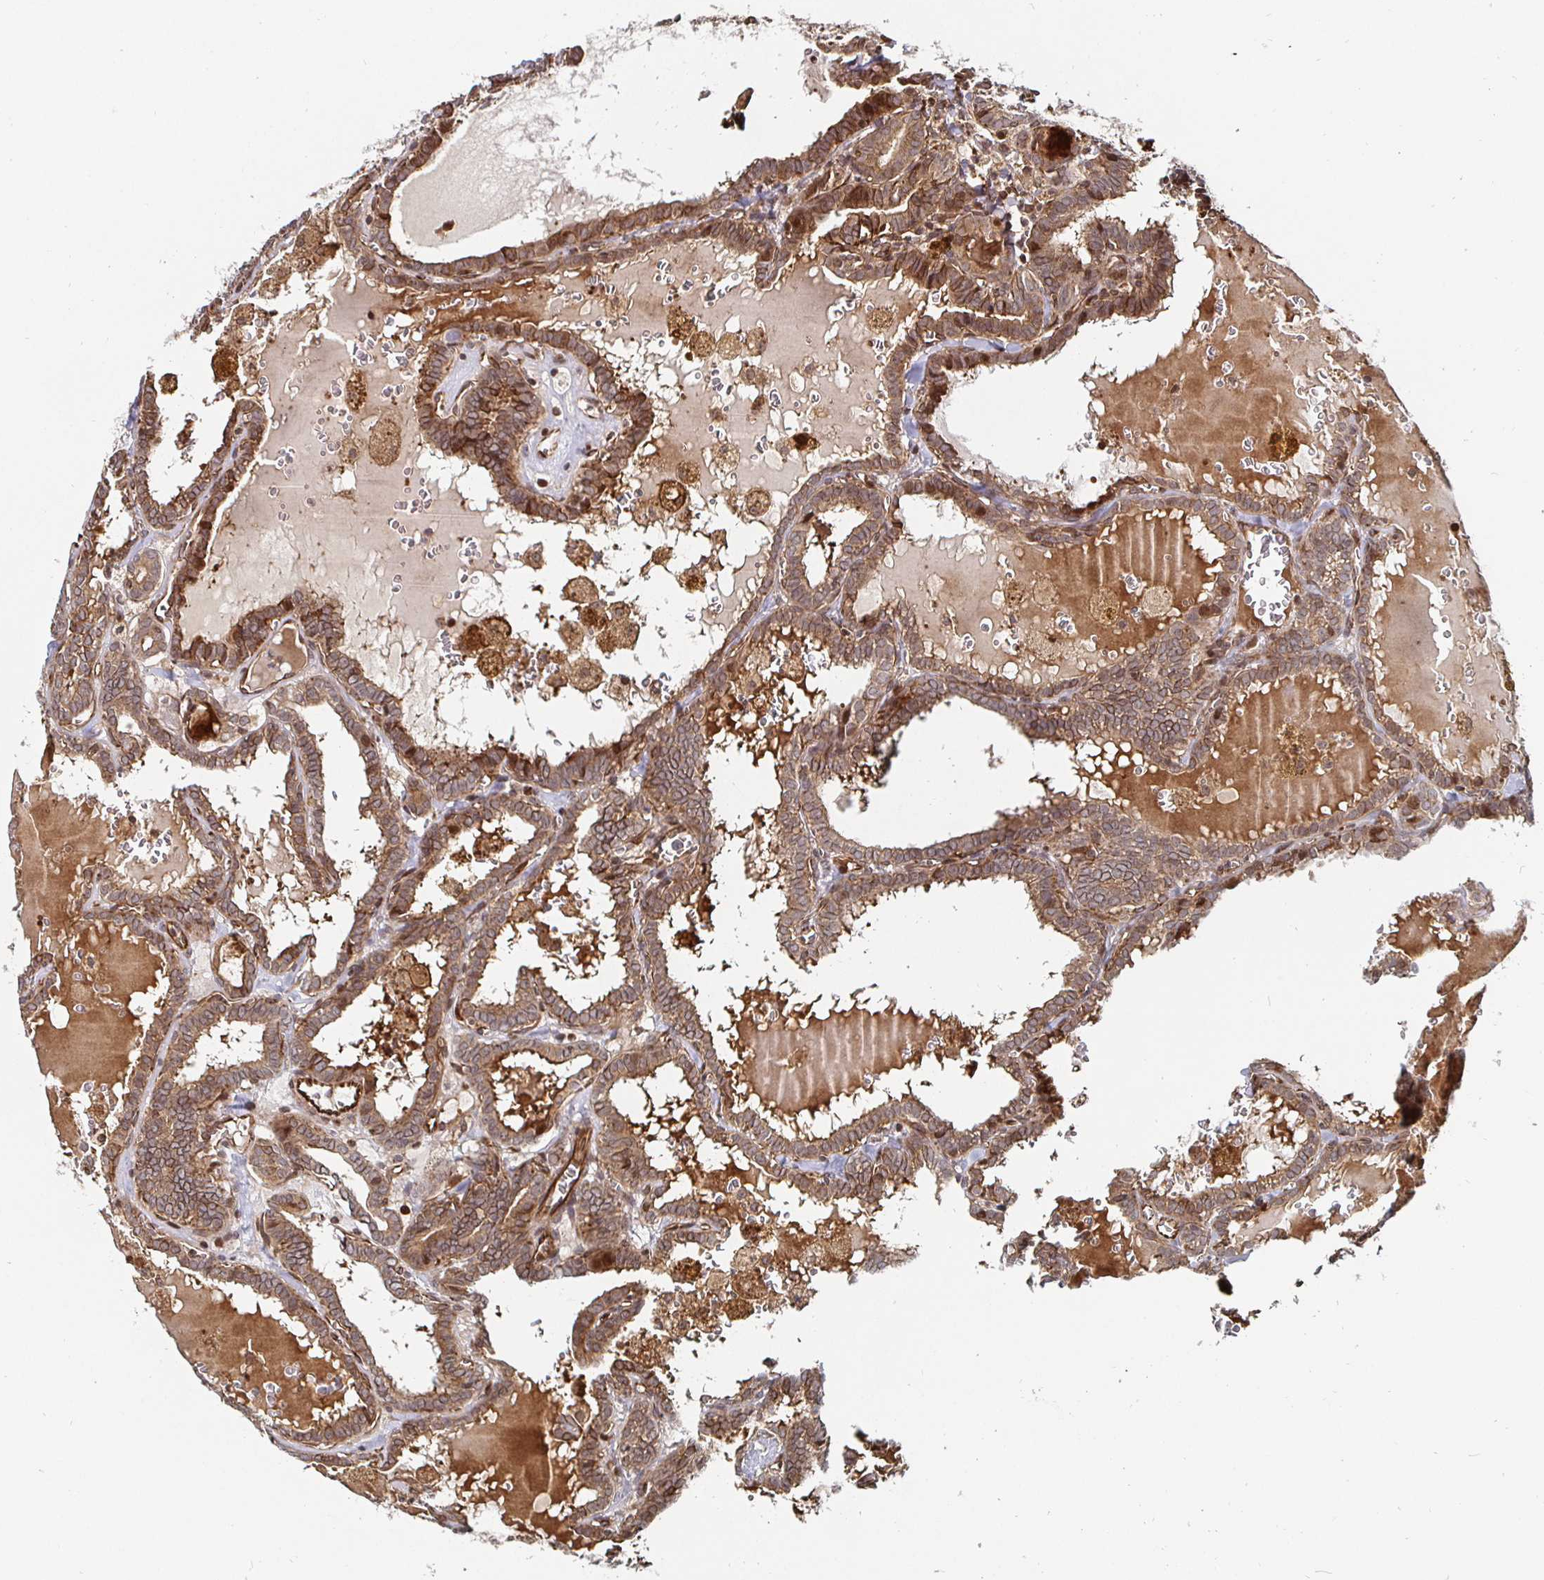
{"staining": {"intensity": "moderate", "quantity": ">75%", "location": "cytoplasmic/membranous"}, "tissue": "thyroid cancer", "cell_type": "Tumor cells", "image_type": "cancer", "snomed": [{"axis": "morphology", "description": "Papillary adenocarcinoma, NOS"}, {"axis": "topography", "description": "Thyroid gland"}], "caption": "Thyroid papillary adenocarcinoma stained with immunohistochemistry demonstrates moderate cytoplasmic/membranous positivity in approximately >75% of tumor cells. Immunohistochemistry (ihc) stains the protein in brown and the nuclei are stained blue.", "gene": "TBKBP1", "patient": {"sex": "female", "age": 39}}